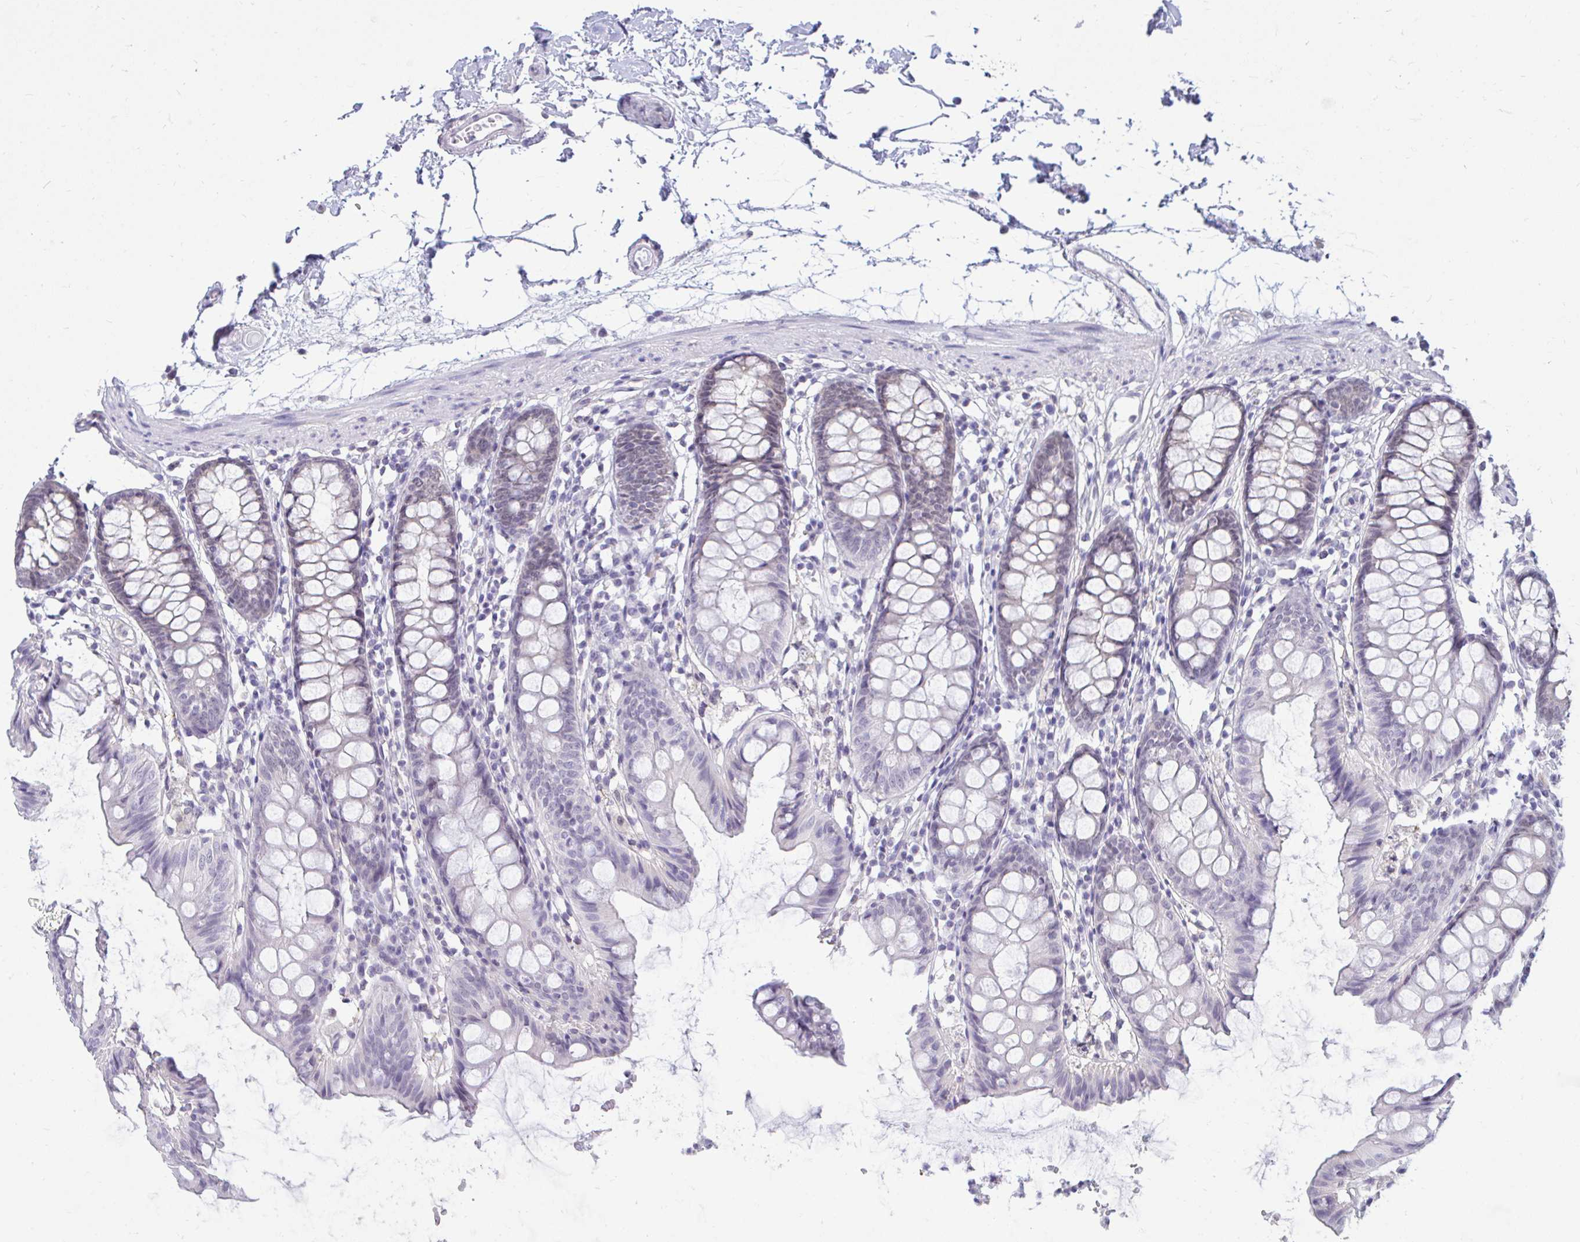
{"staining": {"intensity": "negative", "quantity": "none", "location": "none"}, "tissue": "colon", "cell_type": "Endothelial cells", "image_type": "normal", "snomed": [{"axis": "morphology", "description": "Normal tissue, NOS"}, {"axis": "topography", "description": "Colon"}], "caption": "DAB (3,3'-diaminobenzidine) immunohistochemical staining of normal colon shows no significant positivity in endothelial cells.", "gene": "CSE1L", "patient": {"sex": "female", "age": 84}}